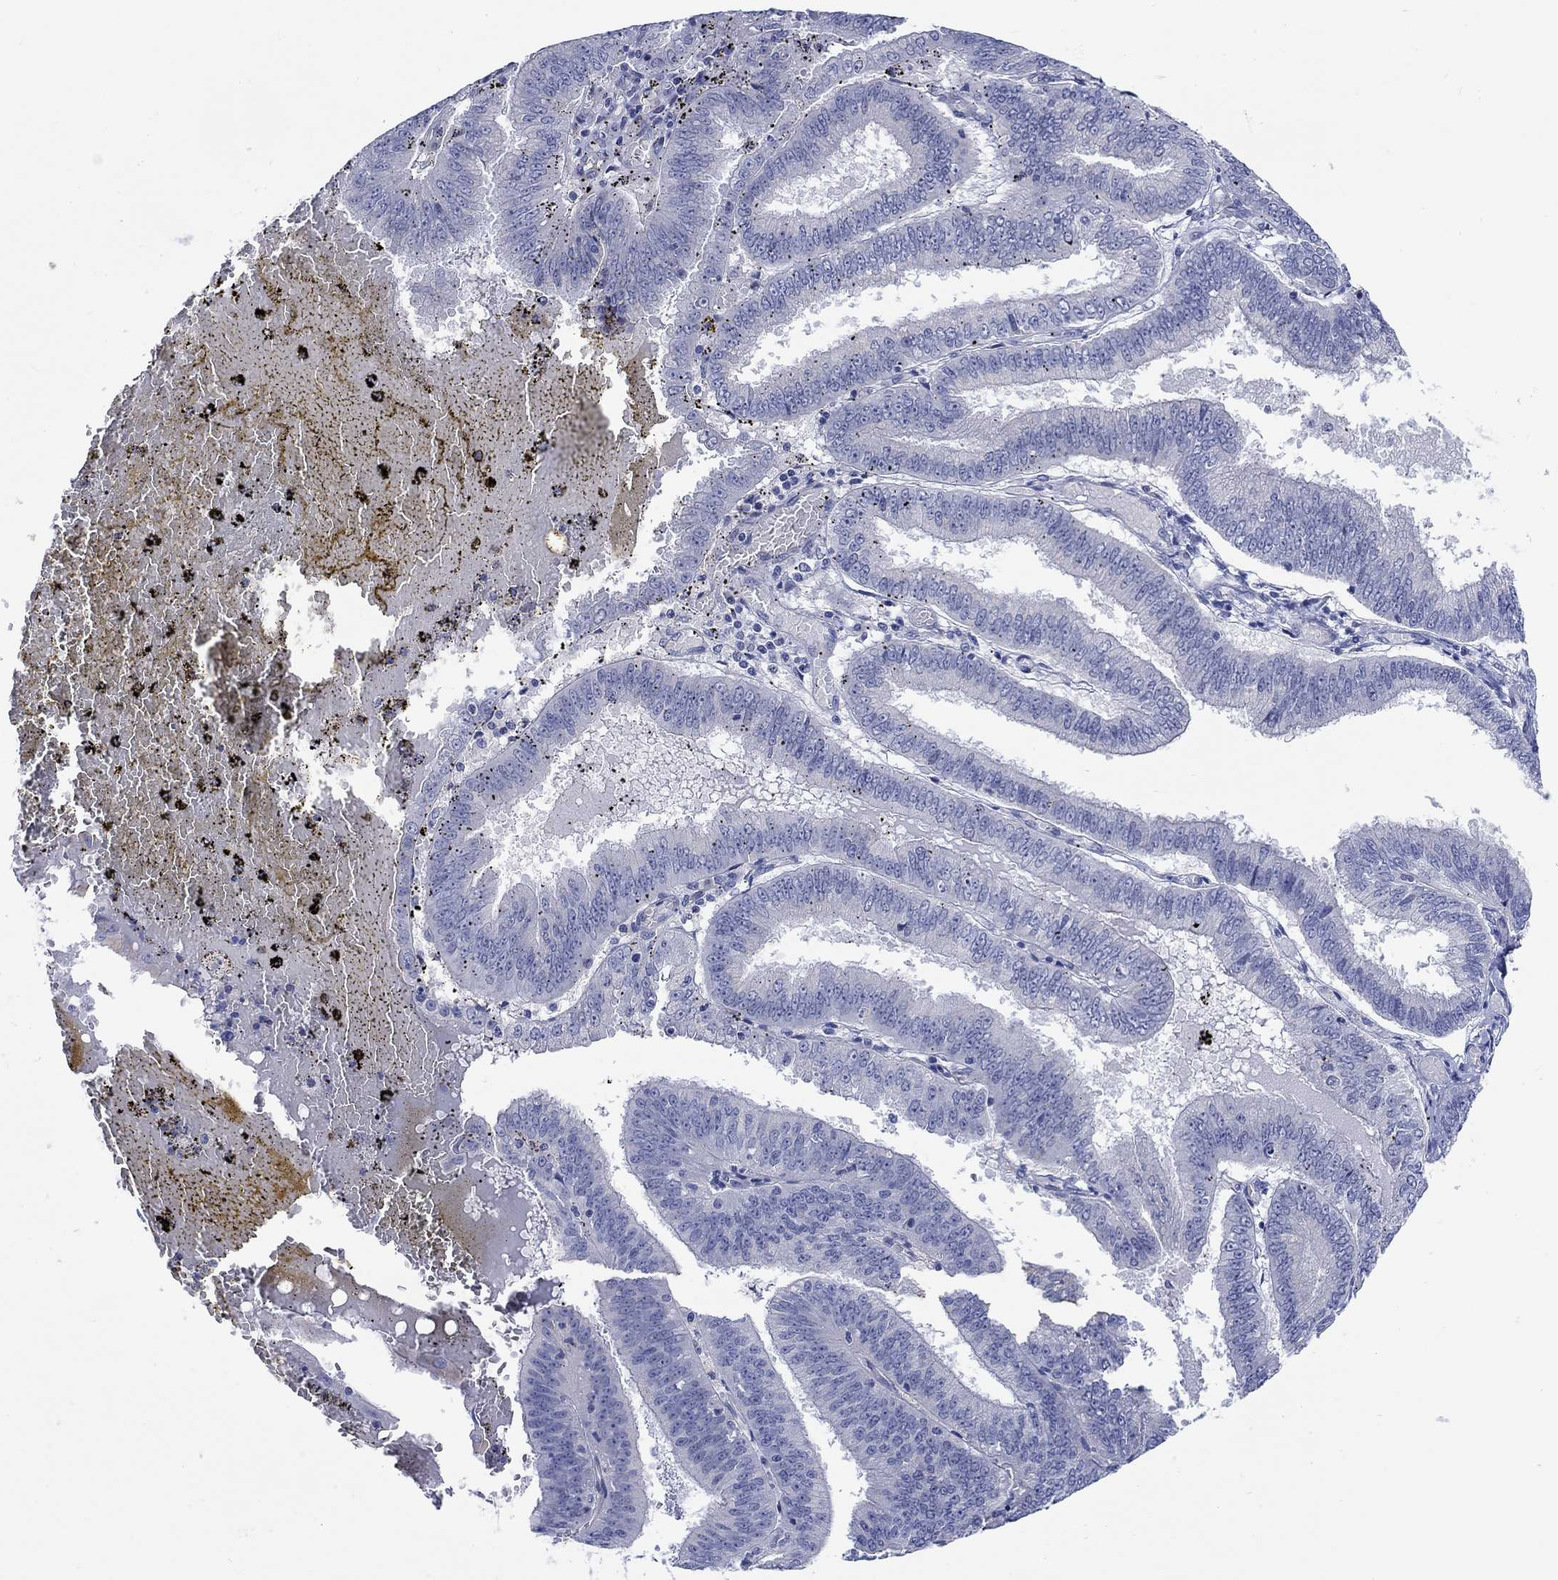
{"staining": {"intensity": "negative", "quantity": "none", "location": "none"}, "tissue": "endometrial cancer", "cell_type": "Tumor cells", "image_type": "cancer", "snomed": [{"axis": "morphology", "description": "Adenocarcinoma, NOS"}, {"axis": "topography", "description": "Endometrium"}], "caption": "DAB immunohistochemical staining of endometrial cancer demonstrates no significant staining in tumor cells.", "gene": "KRT222", "patient": {"sex": "female", "age": 66}}